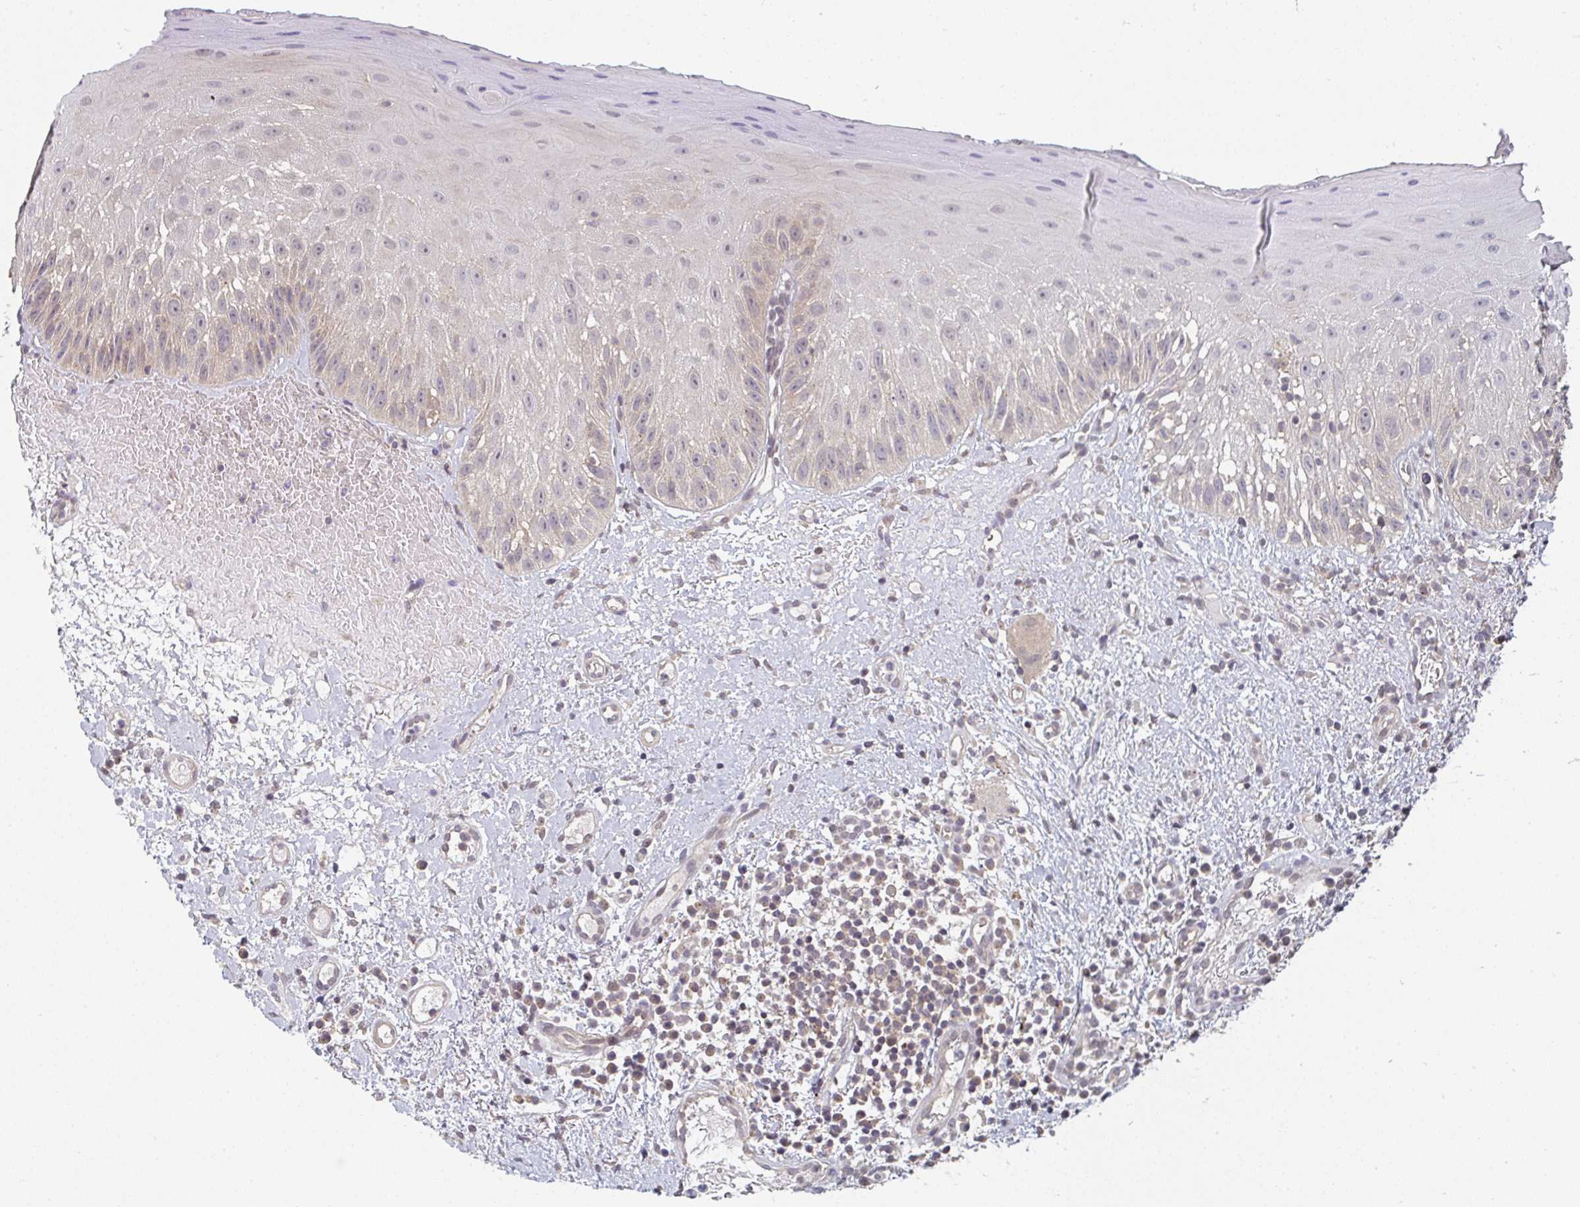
{"staining": {"intensity": "weak", "quantity": "<25%", "location": "cytoplasmic/membranous"}, "tissue": "oral mucosa", "cell_type": "Squamous epithelial cells", "image_type": "normal", "snomed": [{"axis": "morphology", "description": "Normal tissue, NOS"}, {"axis": "topography", "description": "Oral tissue"}, {"axis": "topography", "description": "Tounge, NOS"}], "caption": "This is an immunohistochemistry micrograph of normal human oral mucosa. There is no expression in squamous epithelial cells.", "gene": "RANGRF", "patient": {"sex": "male", "age": 83}}